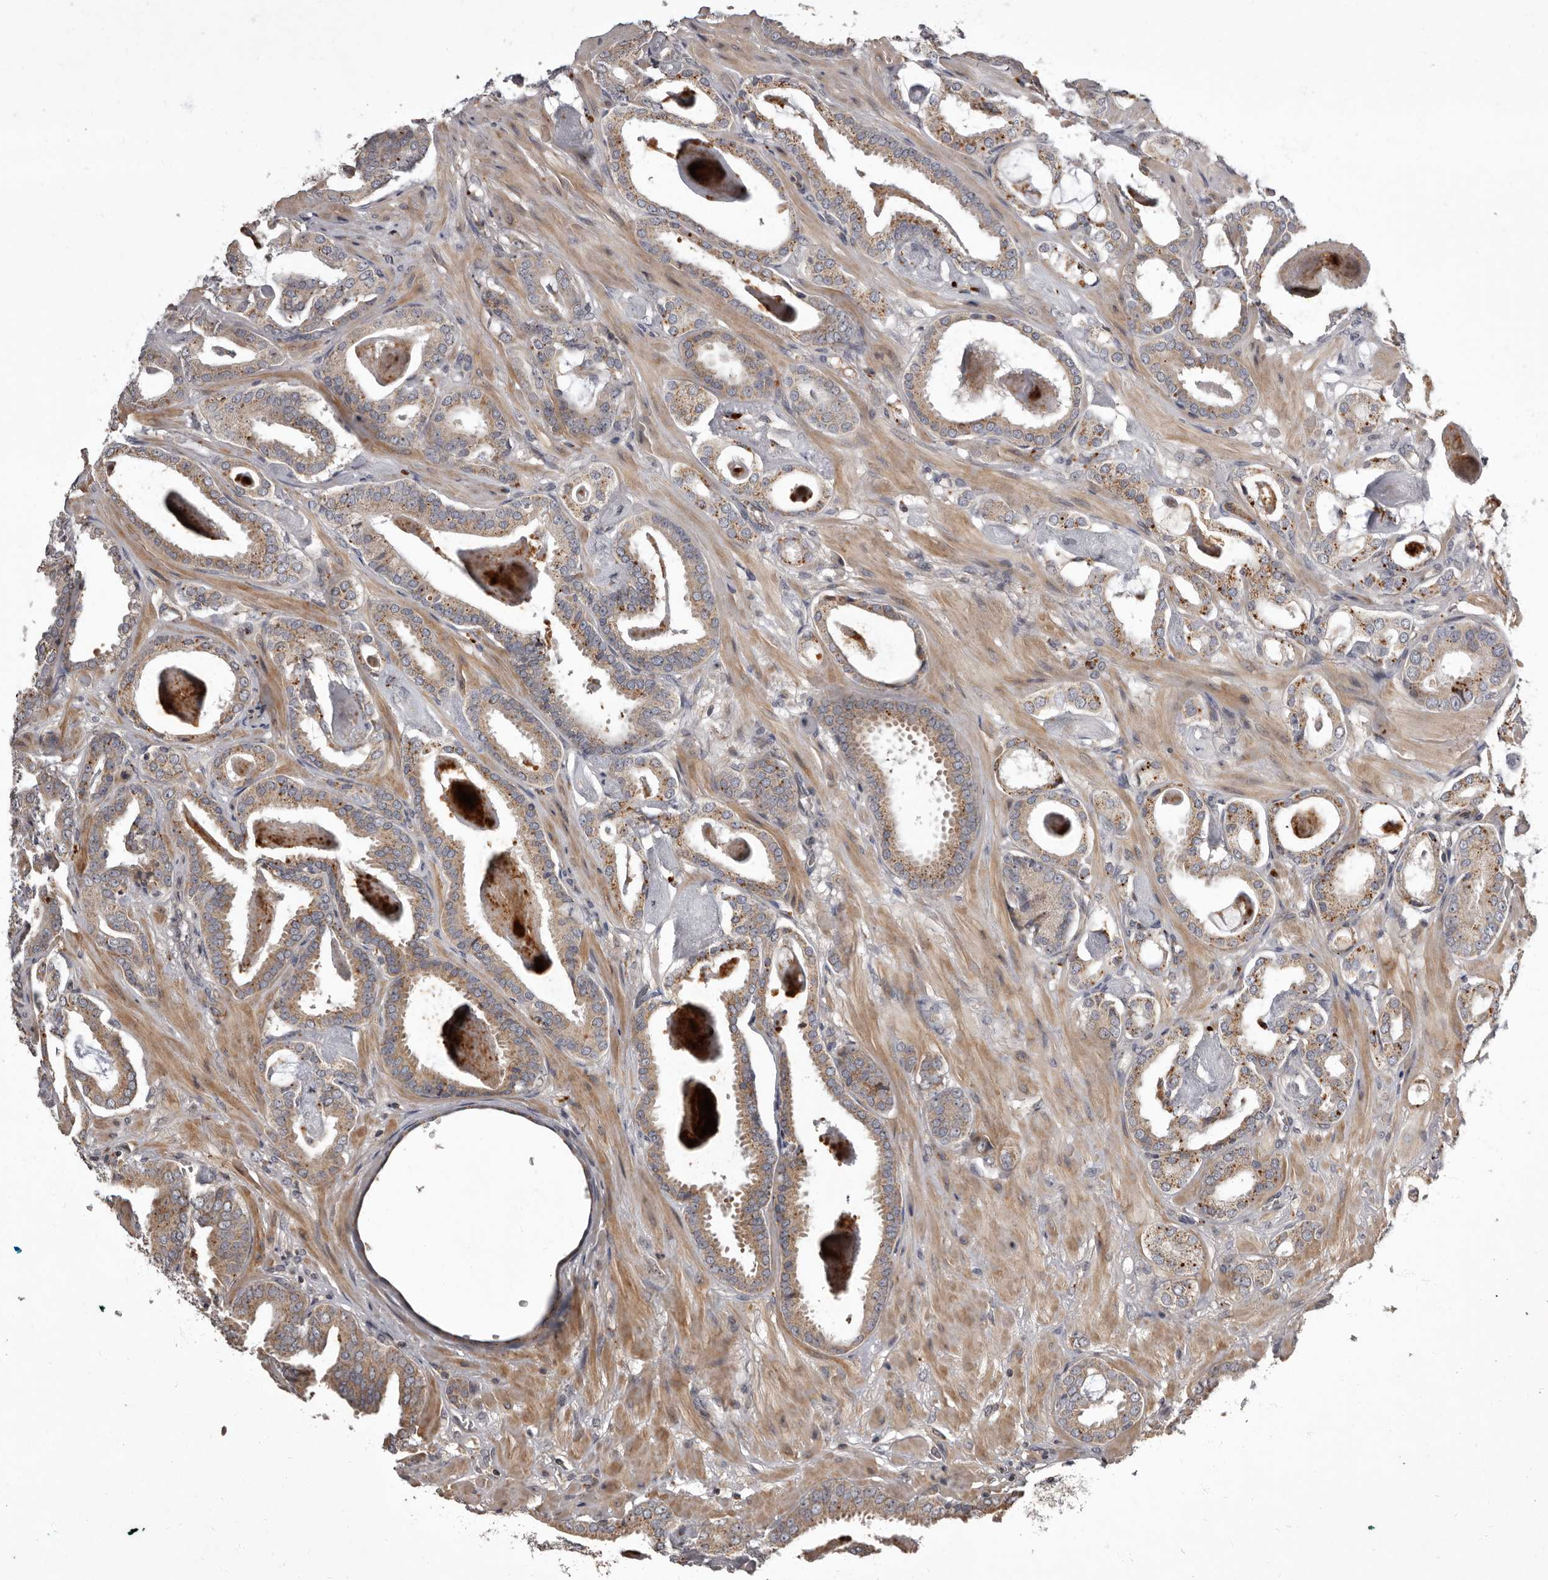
{"staining": {"intensity": "weak", "quantity": "25%-75%", "location": "cytoplasmic/membranous"}, "tissue": "prostate cancer", "cell_type": "Tumor cells", "image_type": "cancer", "snomed": [{"axis": "morphology", "description": "Adenocarcinoma, Low grade"}, {"axis": "topography", "description": "Prostate"}], "caption": "Protein staining exhibits weak cytoplasmic/membranous staining in about 25%-75% of tumor cells in prostate cancer.", "gene": "ADCY2", "patient": {"sex": "male", "age": 53}}